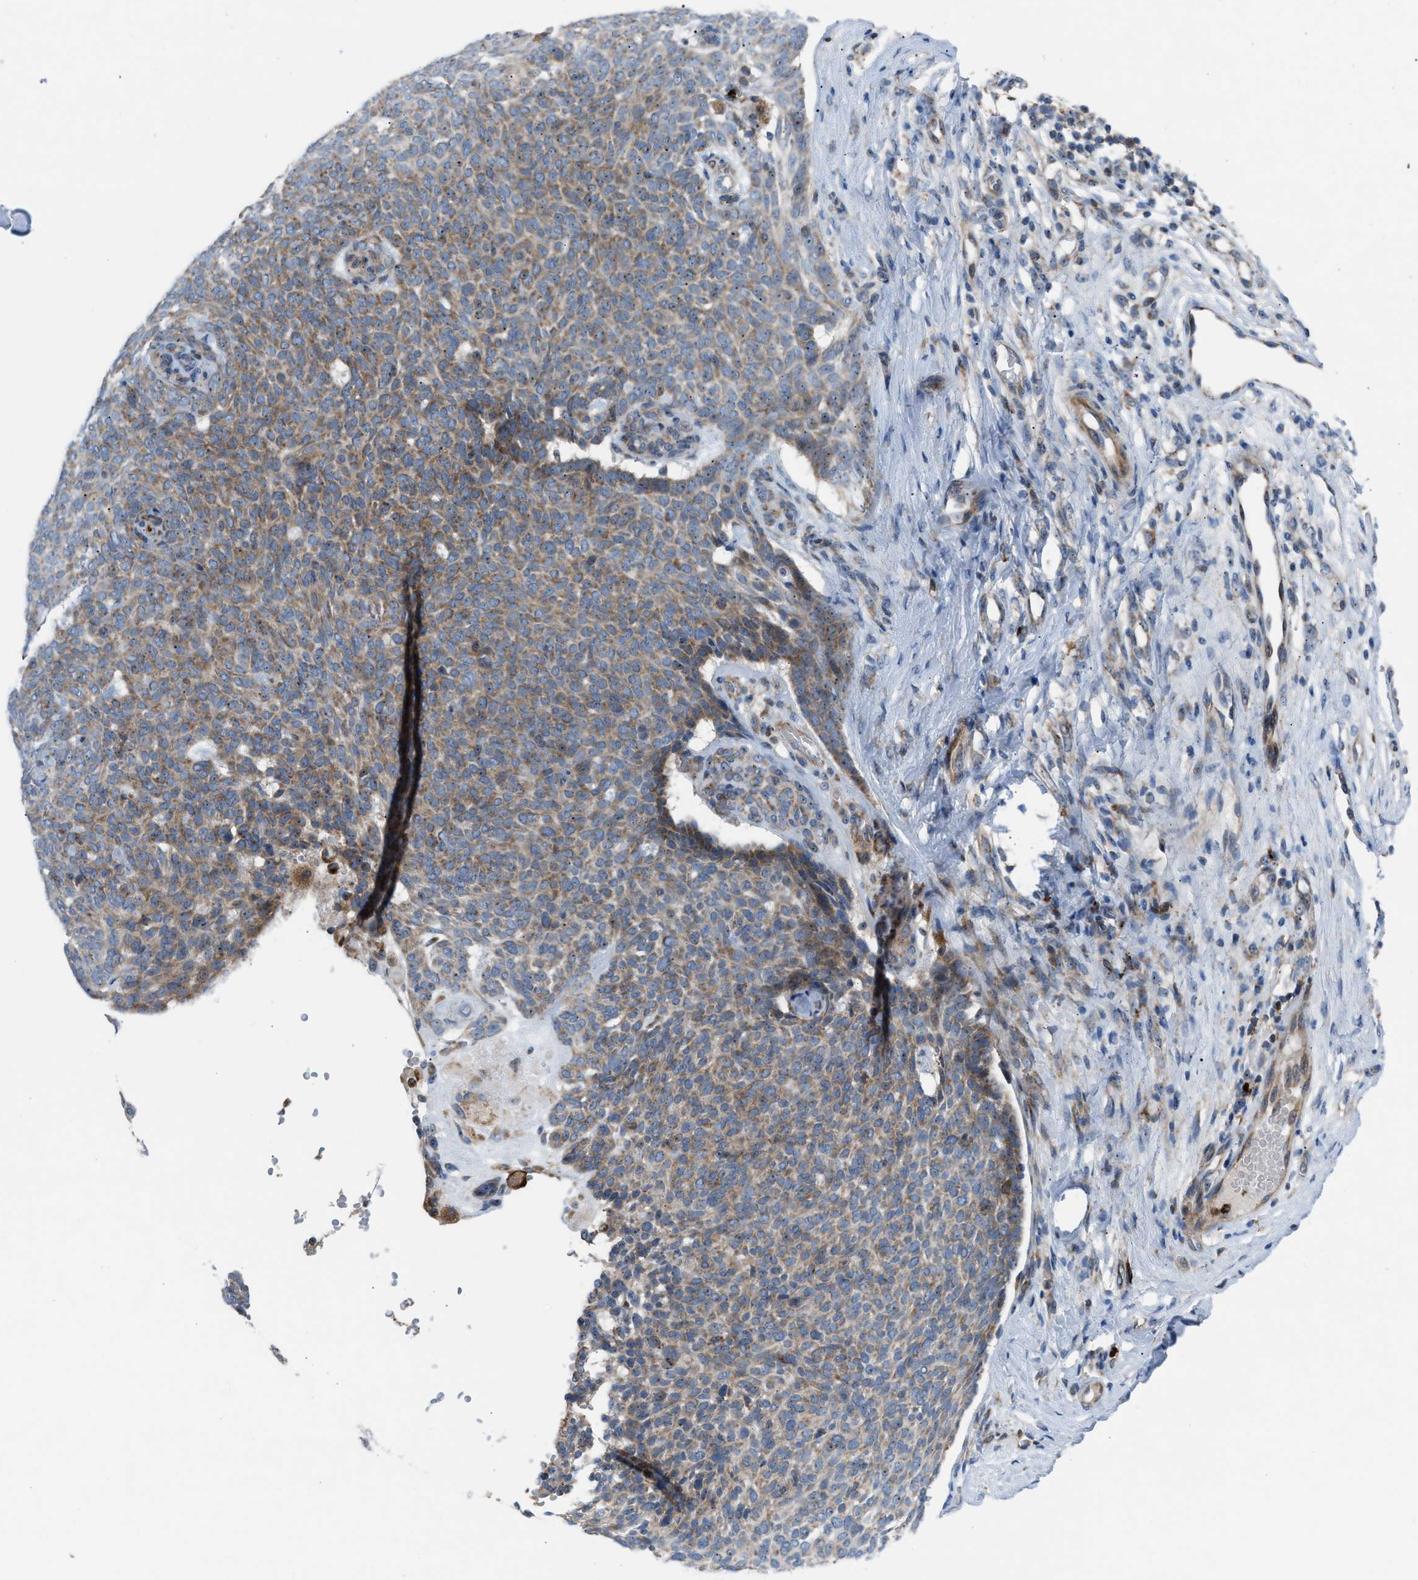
{"staining": {"intensity": "moderate", "quantity": ">75%", "location": "cytoplasmic/membranous"}, "tissue": "skin cancer", "cell_type": "Tumor cells", "image_type": "cancer", "snomed": [{"axis": "morphology", "description": "Basal cell carcinoma"}, {"axis": "topography", "description": "Skin"}], "caption": "IHC of skin cancer shows medium levels of moderate cytoplasmic/membranous positivity in approximately >75% of tumor cells. (brown staining indicates protein expression, while blue staining denotes nuclei).", "gene": "TPH1", "patient": {"sex": "male", "age": 61}}